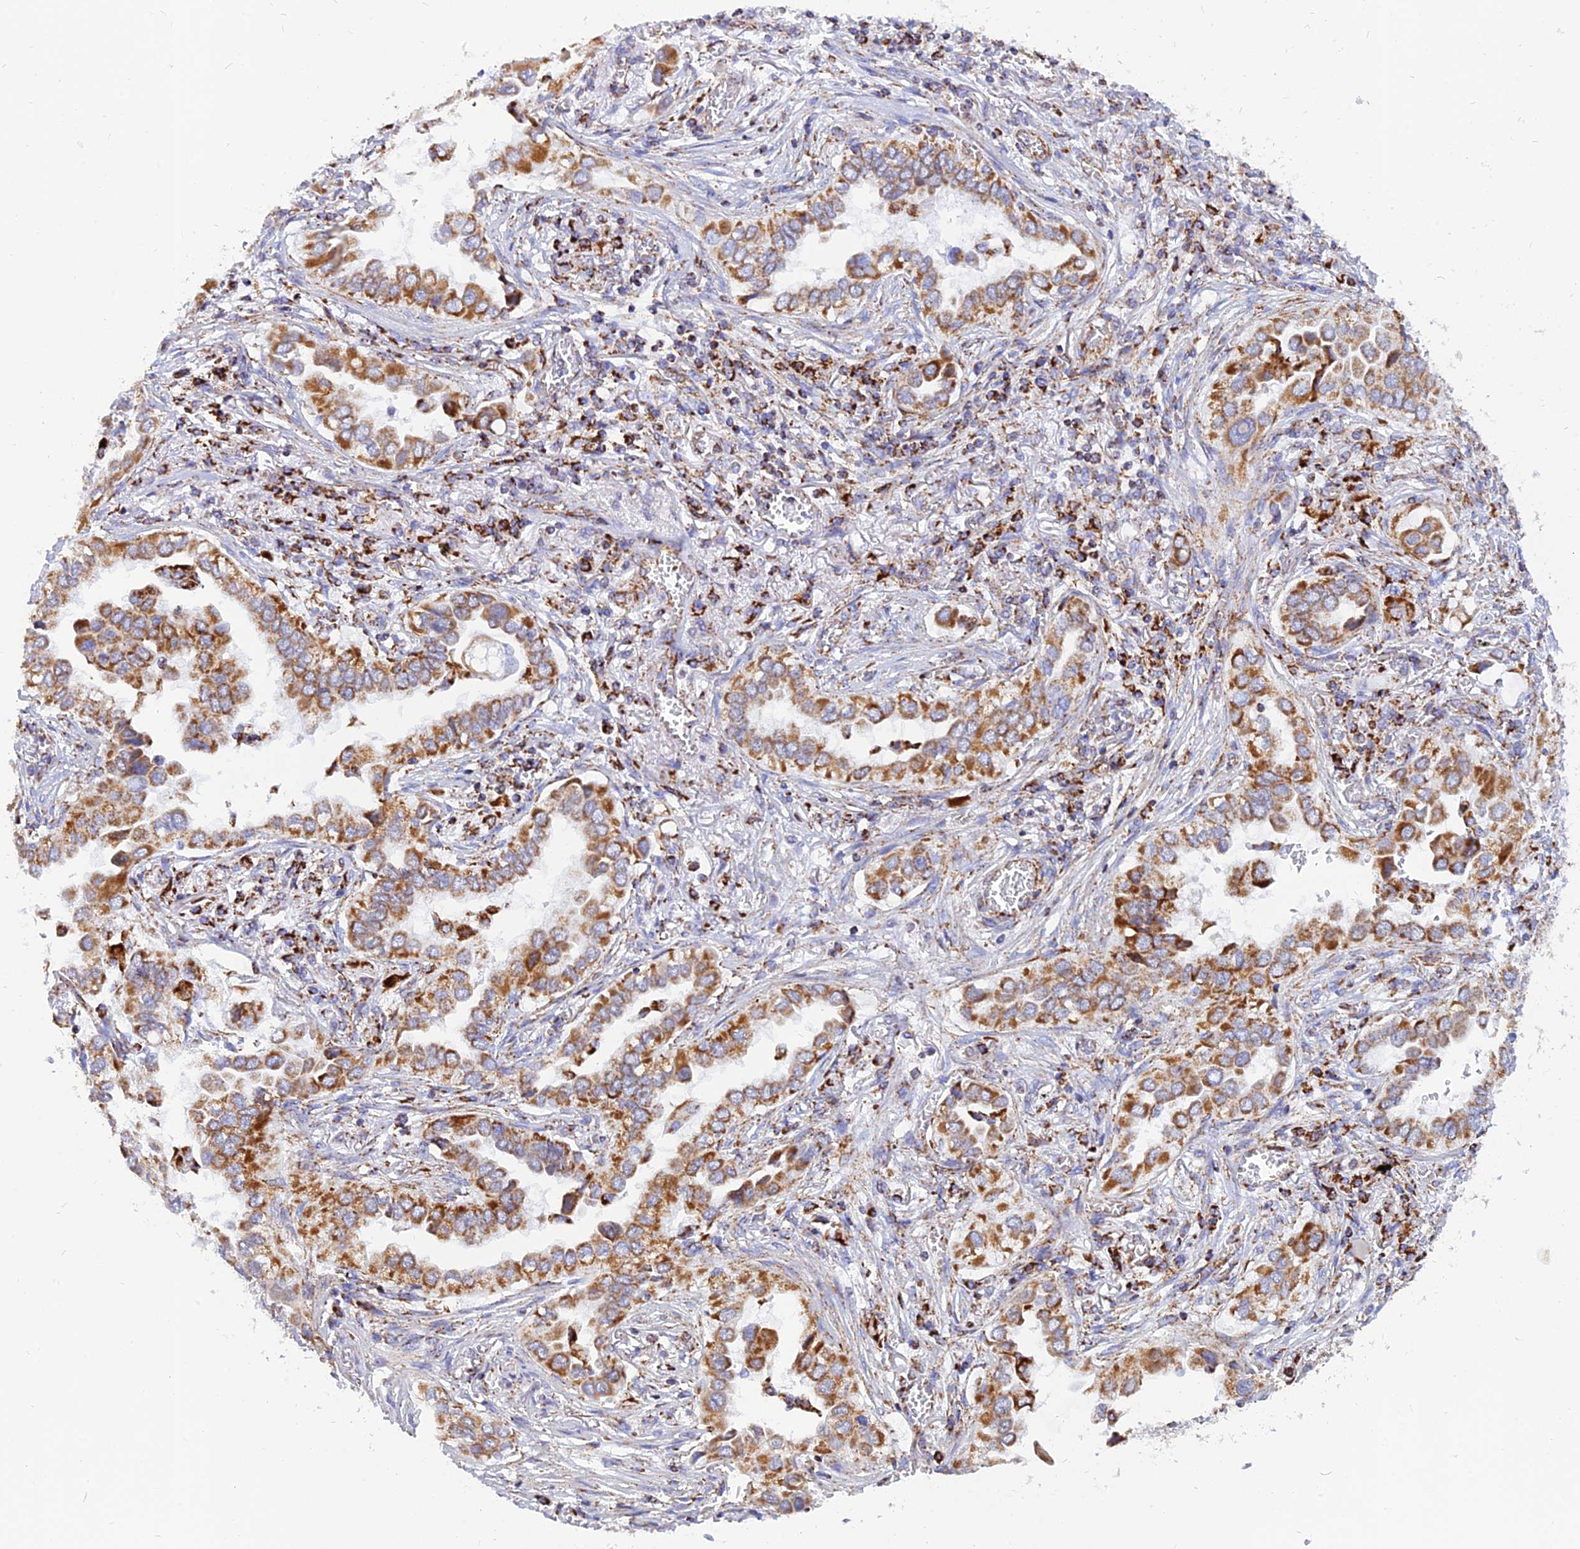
{"staining": {"intensity": "strong", "quantity": ">75%", "location": "cytoplasmic/membranous"}, "tissue": "lung cancer", "cell_type": "Tumor cells", "image_type": "cancer", "snomed": [{"axis": "morphology", "description": "Adenocarcinoma, NOS"}, {"axis": "topography", "description": "Lung"}], "caption": "Lung cancer (adenocarcinoma) was stained to show a protein in brown. There is high levels of strong cytoplasmic/membranous staining in about >75% of tumor cells. (DAB (3,3'-diaminobenzidine) IHC, brown staining for protein, blue staining for nuclei).", "gene": "NDUFB6", "patient": {"sex": "female", "age": 76}}